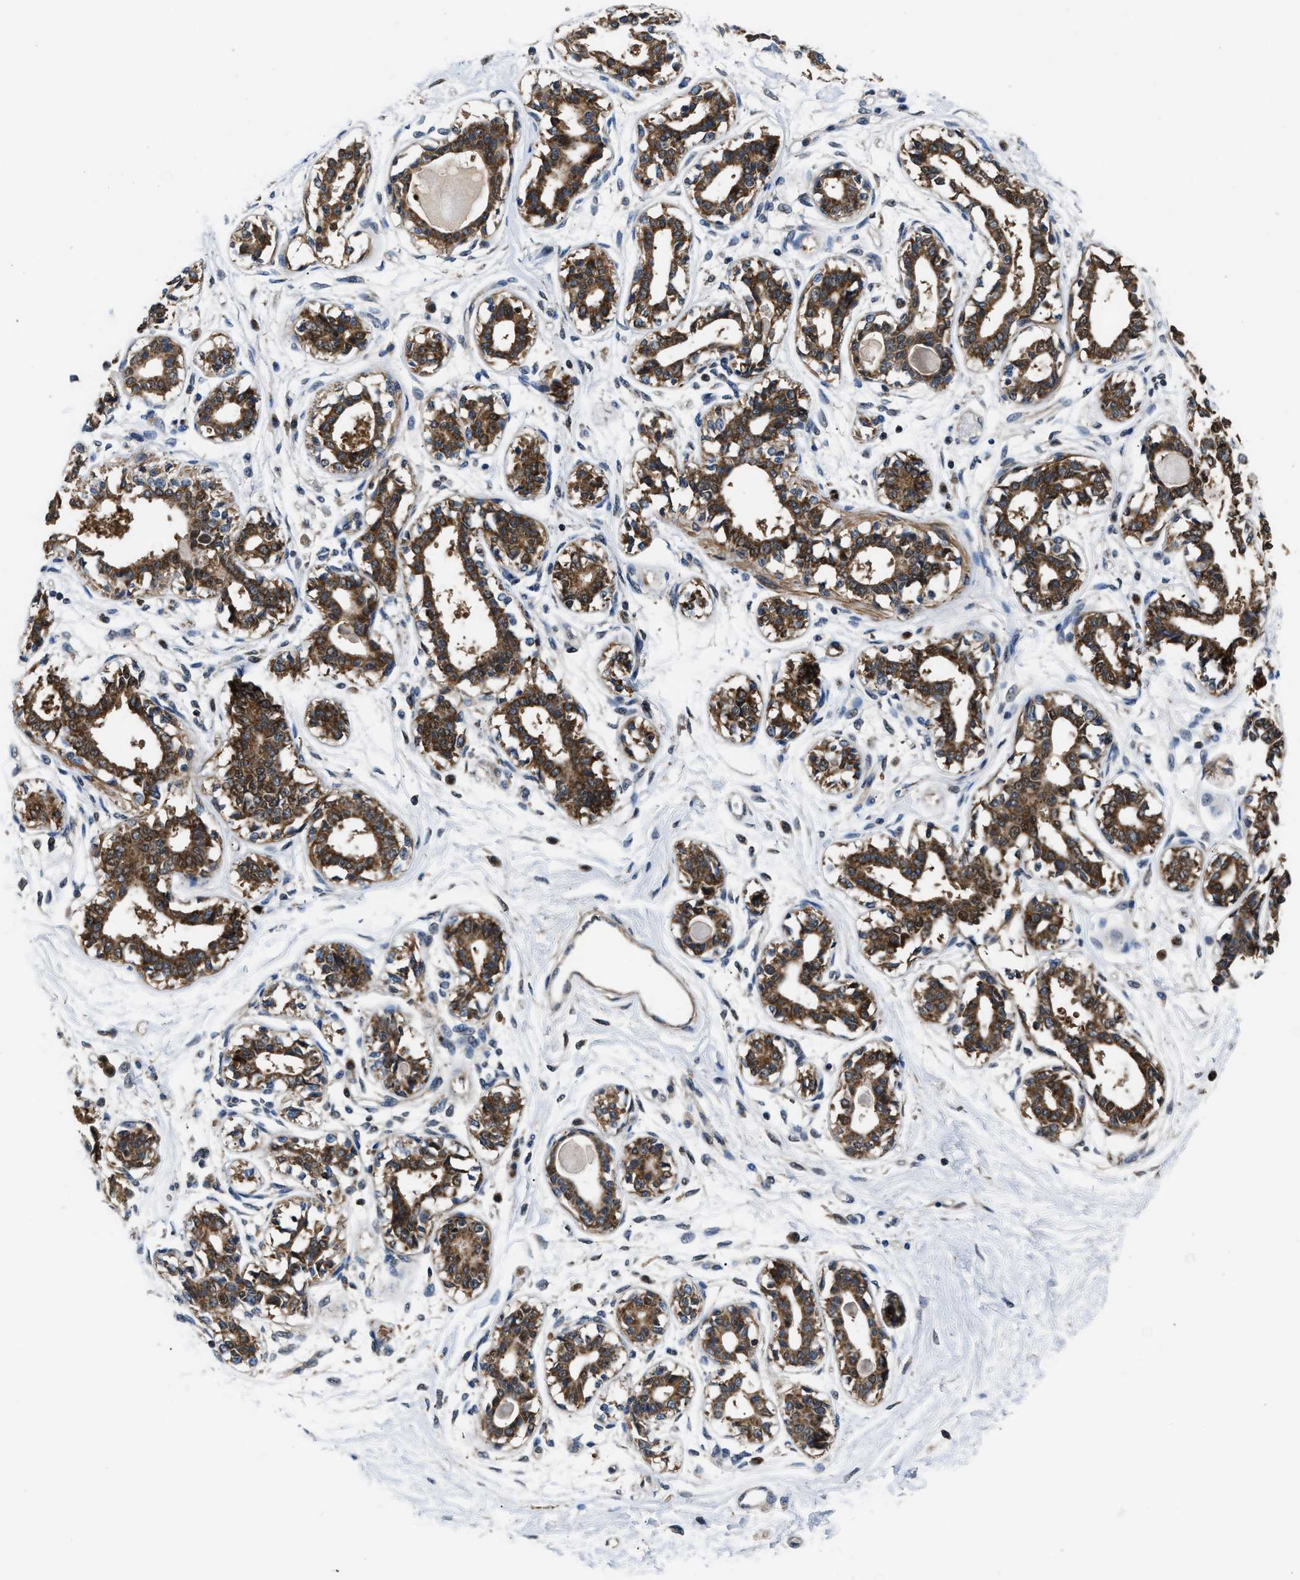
{"staining": {"intensity": "moderate", "quantity": ">75%", "location": "cytoplasmic/membranous"}, "tissue": "breast", "cell_type": "Adipocytes", "image_type": "normal", "snomed": [{"axis": "morphology", "description": "Normal tissue, NOS"}, {"axis": "topography", "description": "Breast"}], "caption": "The photomicrograph exhibits immunohistochemical staining of normal breast. There is moderate cytoplasmic/membranous positivity is identified in about >75% of adipocytes.", "gene": "PPA1", "patient": {"sex": "female", "age": 45}}